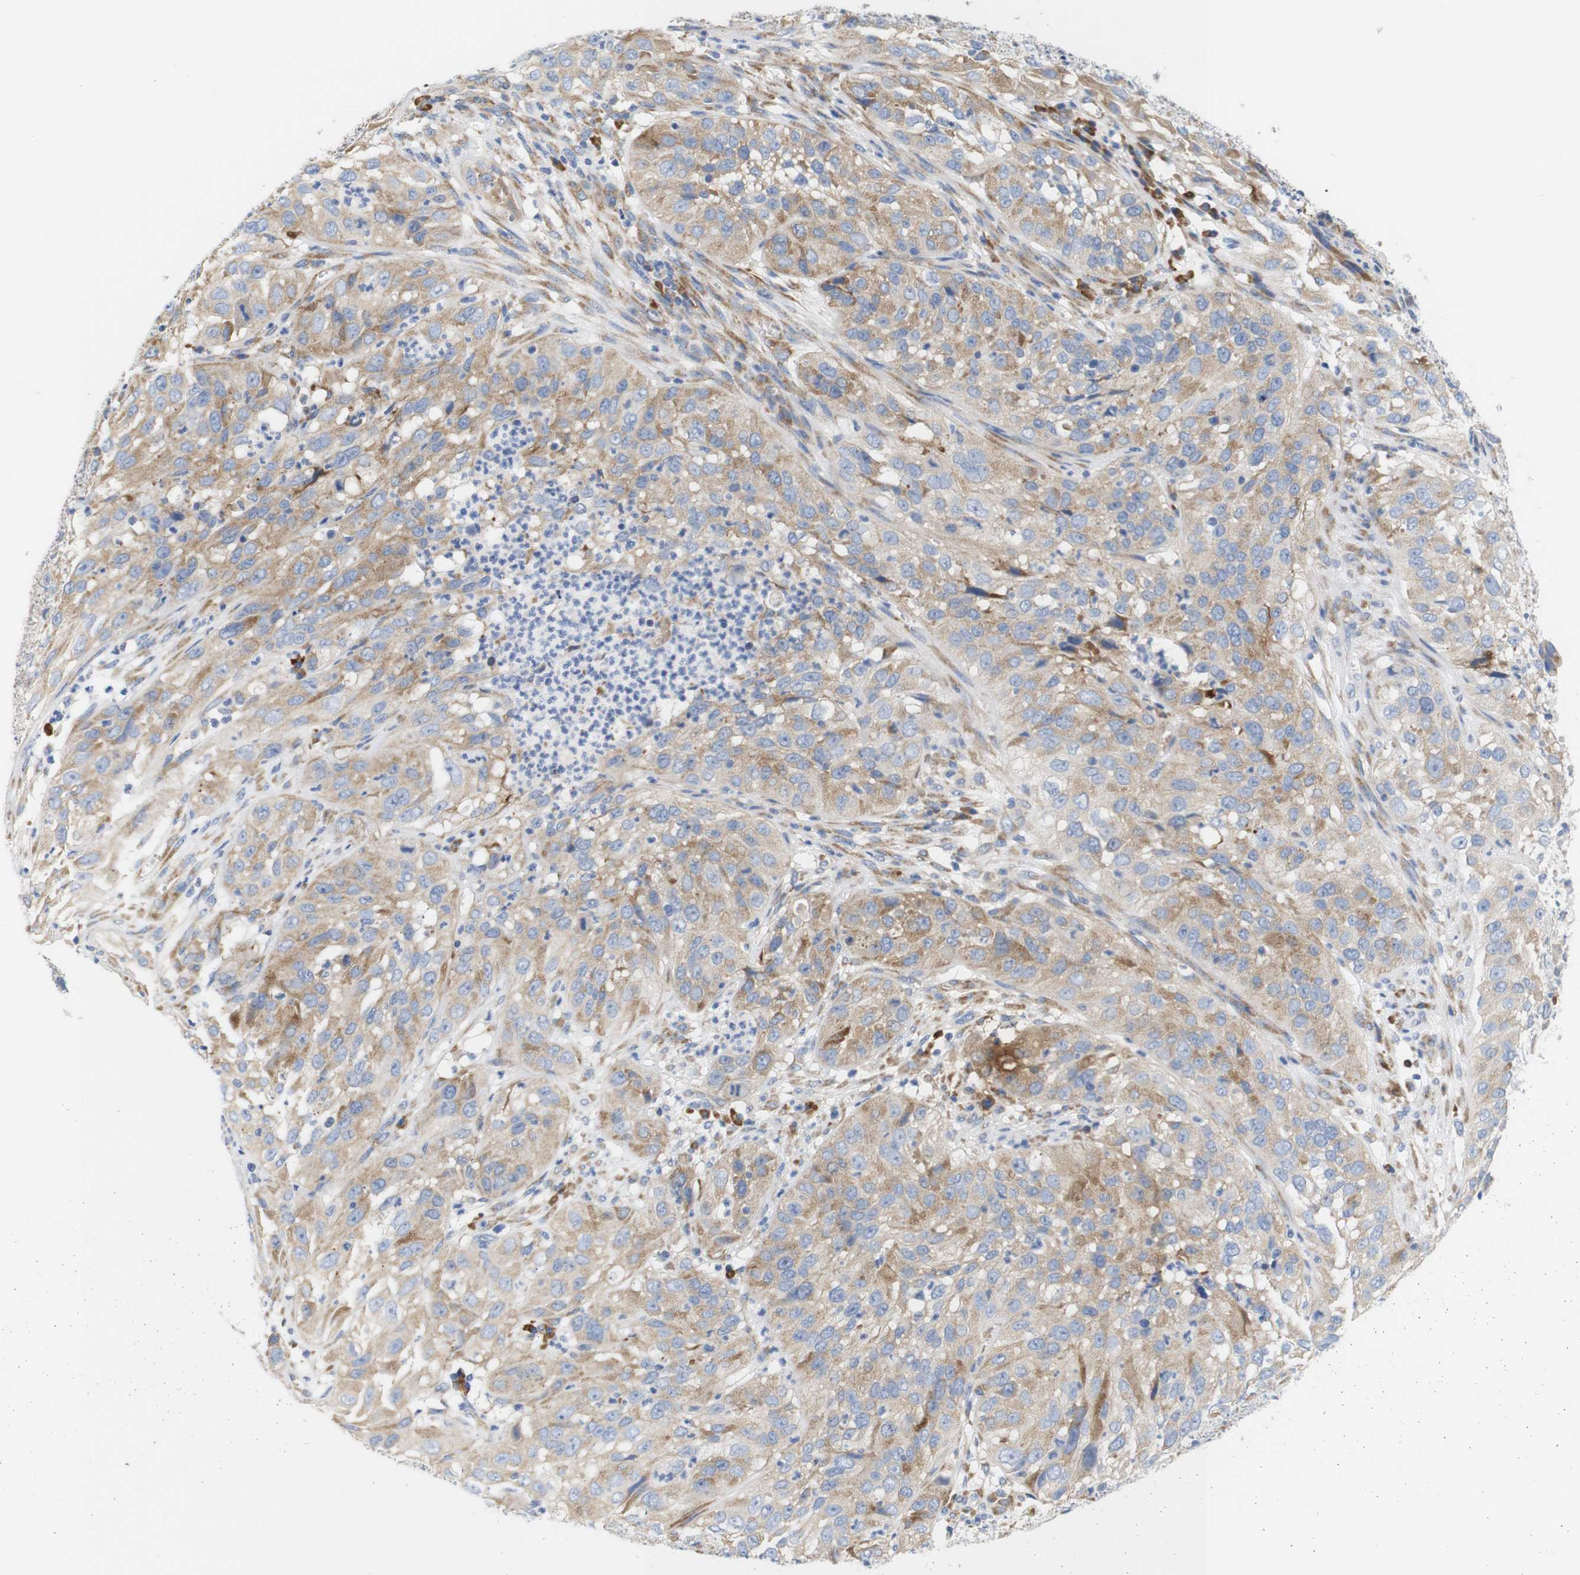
{"staining": {"intensity": "moderate", "quantity": ">75%", "location": "cytoplasmic/membranous"}, "tissue": "cervical cancer", "cell_type": "Tumor cells", "image_type": "cancer", "snomed": [{"axis": "morphology", "description": "Squamous cell carcinoma, NOS"}, {"axis": "topography", "description": "Cervix"}], "caption": "Immunohistochemical staining of human squamous cell carcinoma (cervical) shows medium levels of moderate cytoplasmic/membranous protein positivity in about >75% of tumor cells.", "gene": "TRIM5", "patient": {"sex": "female", "age": 32}}